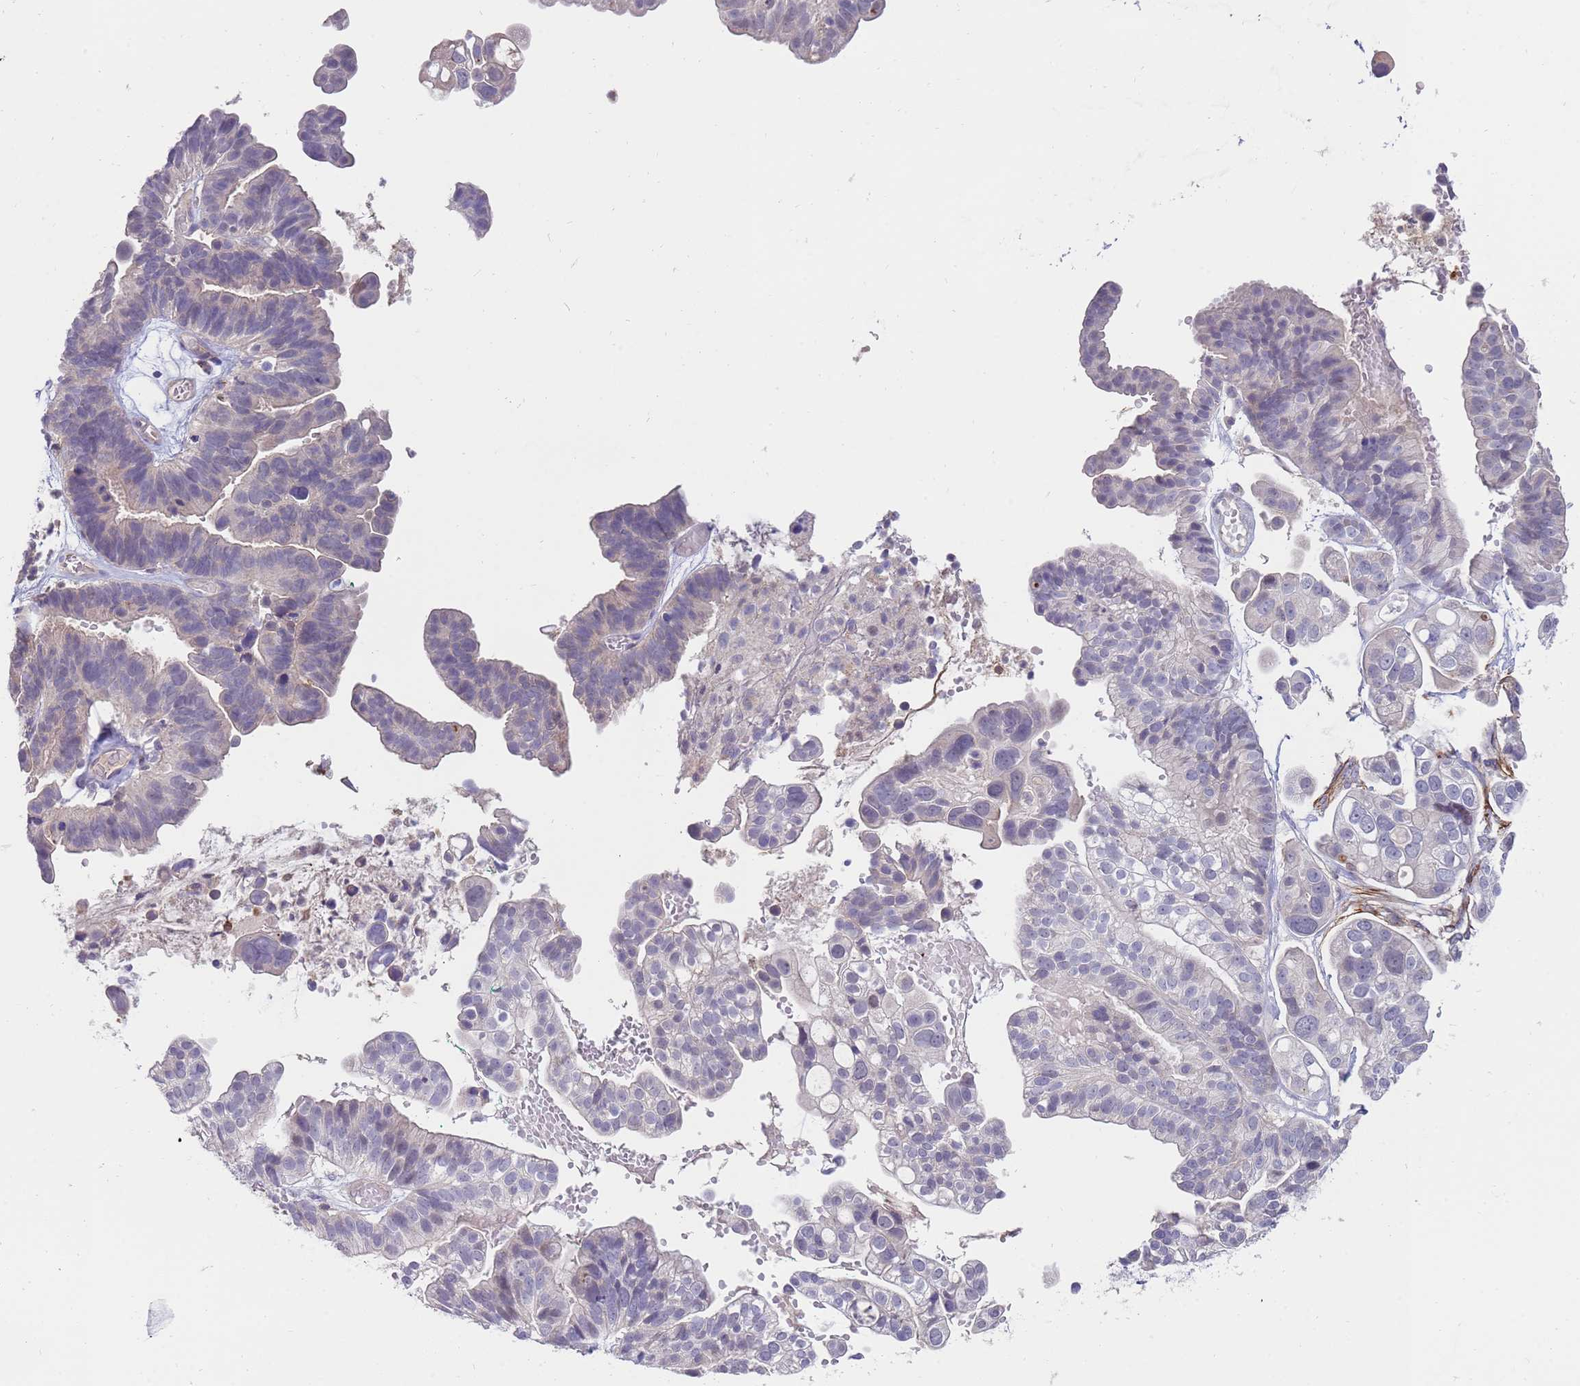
{"staining": {"intensity": "negative", "quantity": "none", "location": "none"}, "tissue": "ovarian cancer", "cell_type": "Tumor cells", "image_type": "cancer", "snomed": [{"axis": "morphology", "description": "Cystadenocarcinoma, serous, NOS"}, {"axis": "topography", "description": "Ovary"}], "caption": "There is no significant staining in tumor cells of serous cystadenocarcinoma (ovarian). (DAB (3,3'-diaminobenzidine) IHC with hematoxylin counter stain).", "gene": "STK25", "patient": {"sex": "female", "age": 56}}